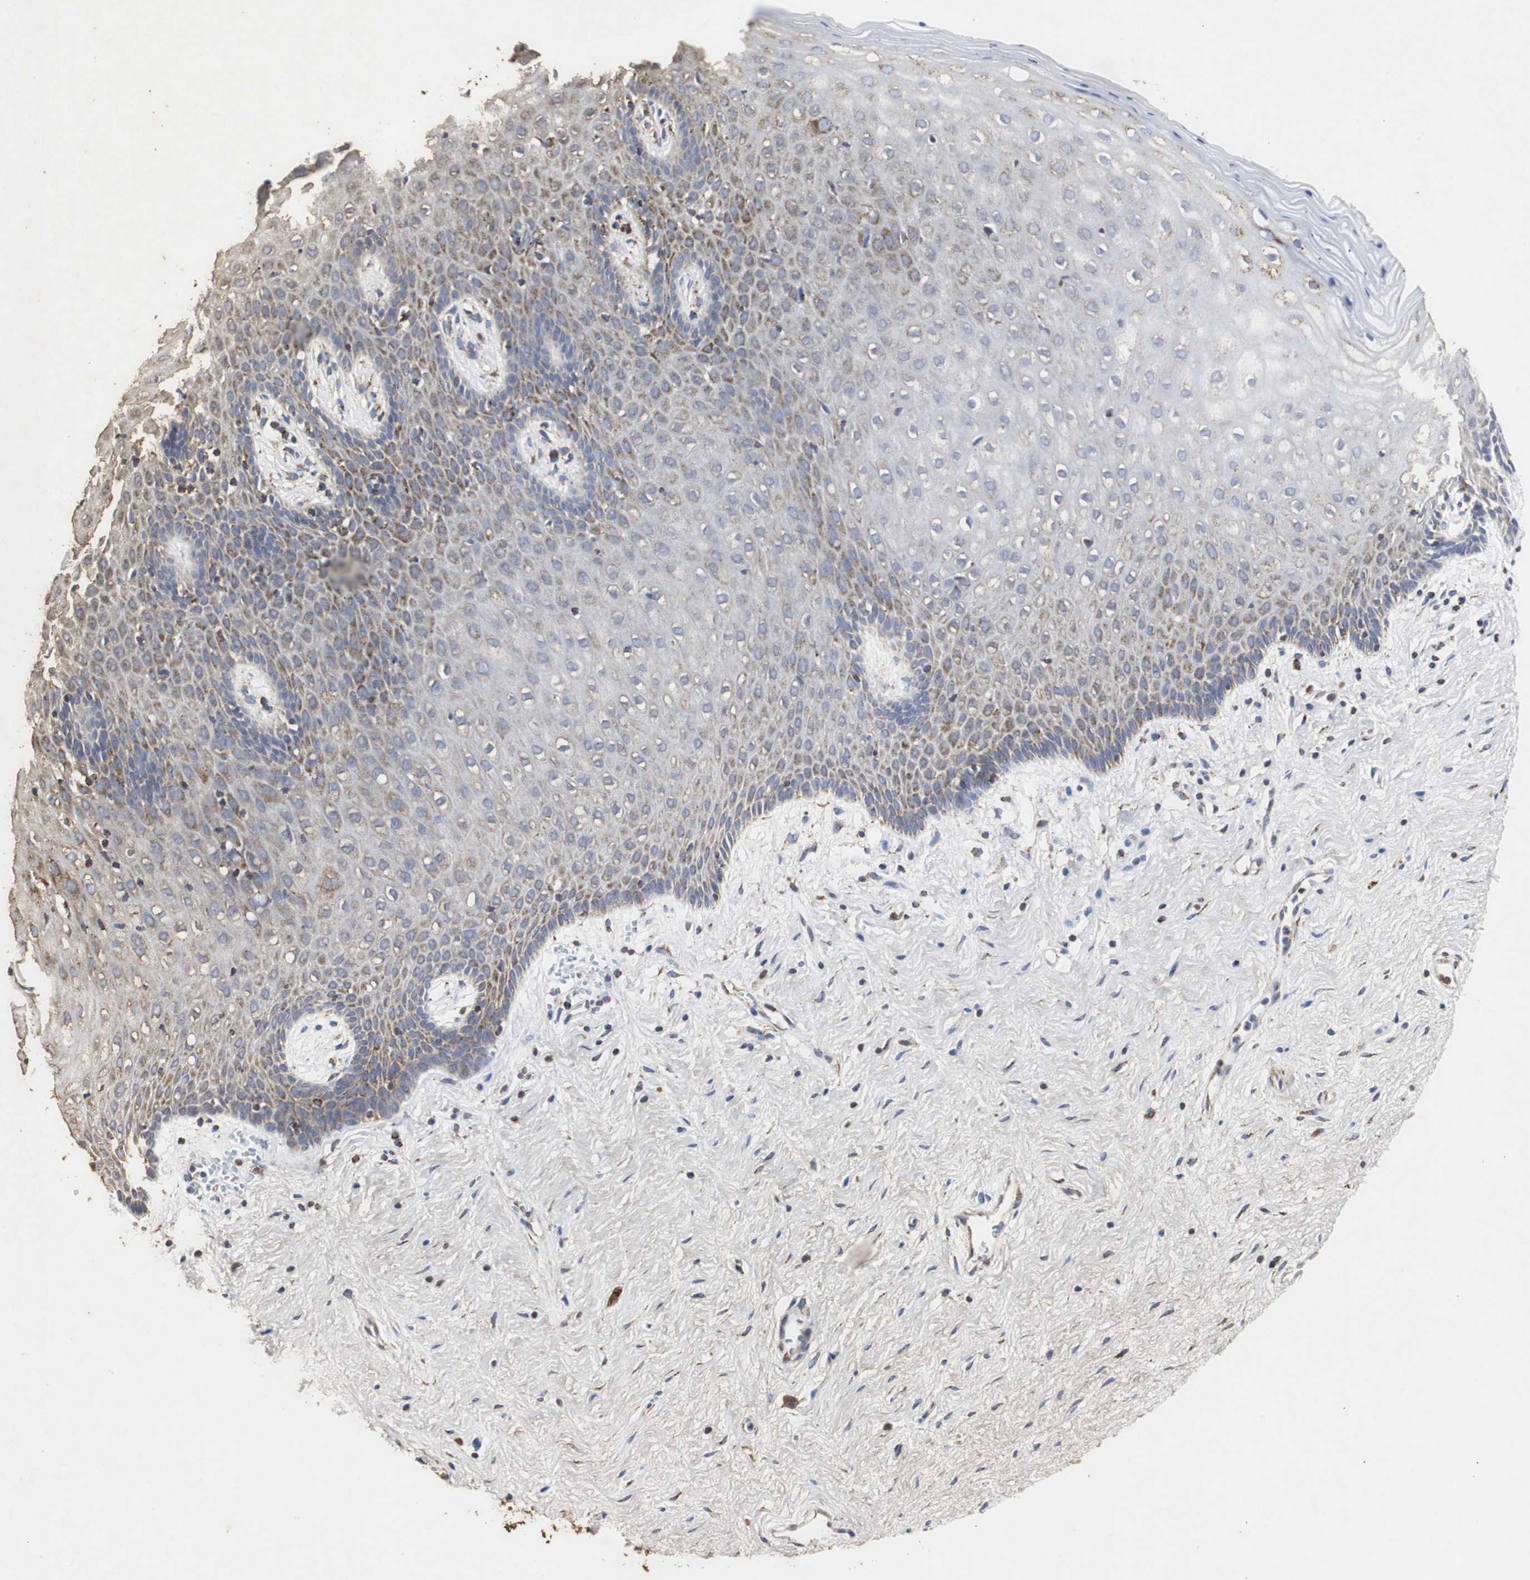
{"staining": {"intensity": "strong", "quantity": "25%-75%", "location": "cytoplasmic/membranous"}, "tissue": "vagina", "cell_type": "Squamous epithelial cells", "image_type": "normal", "snomed": [{"axis": "morphology", "description": "Normal tissue, NOS"}, {"axis": "topography", "description": "Vagina"}], "caption": "Protein staining of benign vagina demonstrates strong cytoplasmic/membranous staining in approximately 25%-75% of squamous epithelial cells.", "gene": "HSD17B10", "patient": {"sex": "female", "age": 44}}